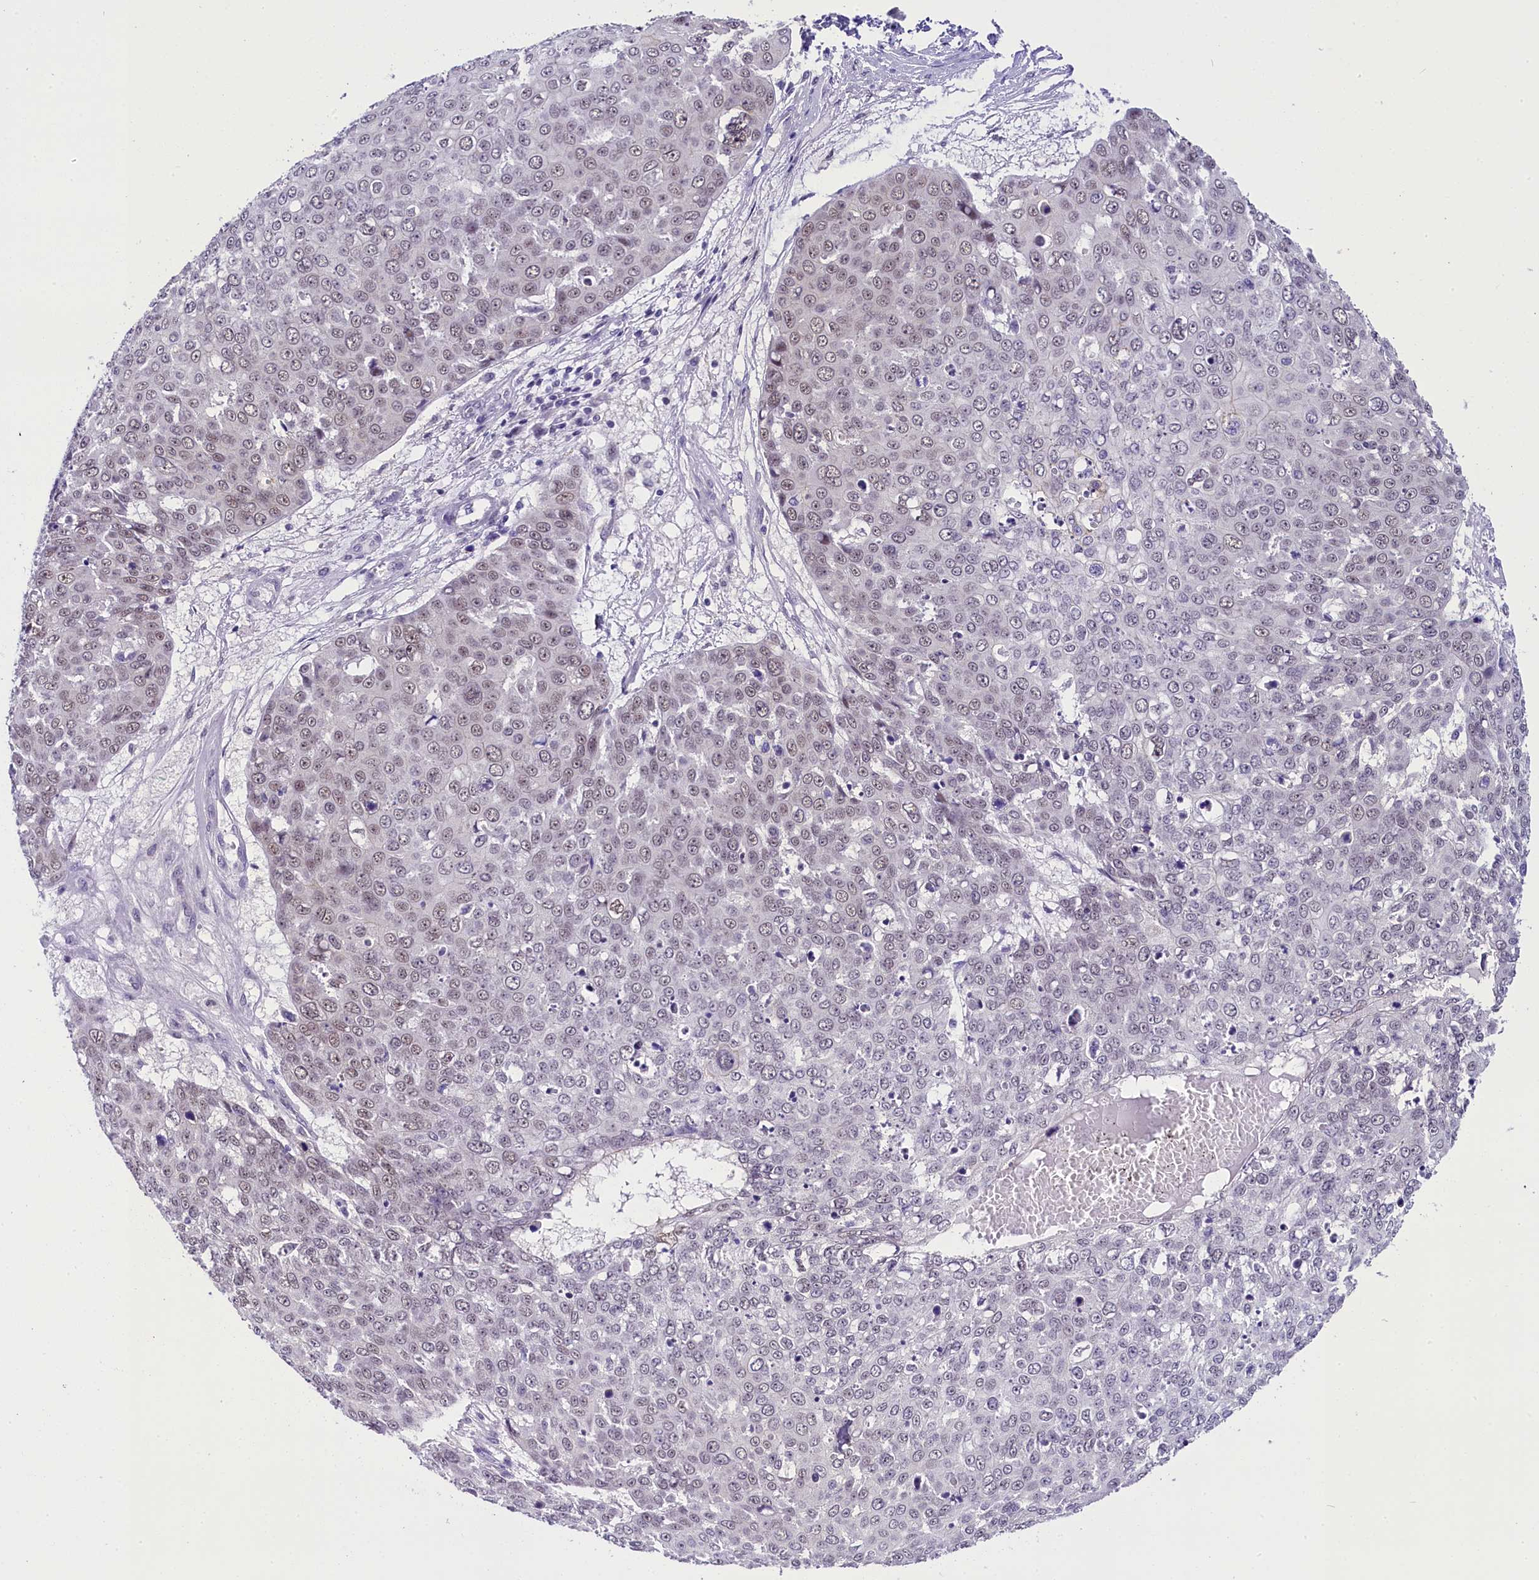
{"staining": {"intensity": "weak", "quantity": "25%-75%", "location": "nuclear"}, "tissue": "skin cancer", "cell_type": "Tumor cells", "image_type": "cancer", "snomed": [{"axis": "morphology", "description": "Squamous cell carcinoma, NOS"}, {"axis": "topography", "description": "Skin"}], "caption": "About 25%-75% of tumor cells in human skin squamous cell carcinoma display weak nuclear protein staining as visualized by brown immunohistochemical staining.", "gene": "OSGEP", "patient": {"sex": "male", "age": 71}}